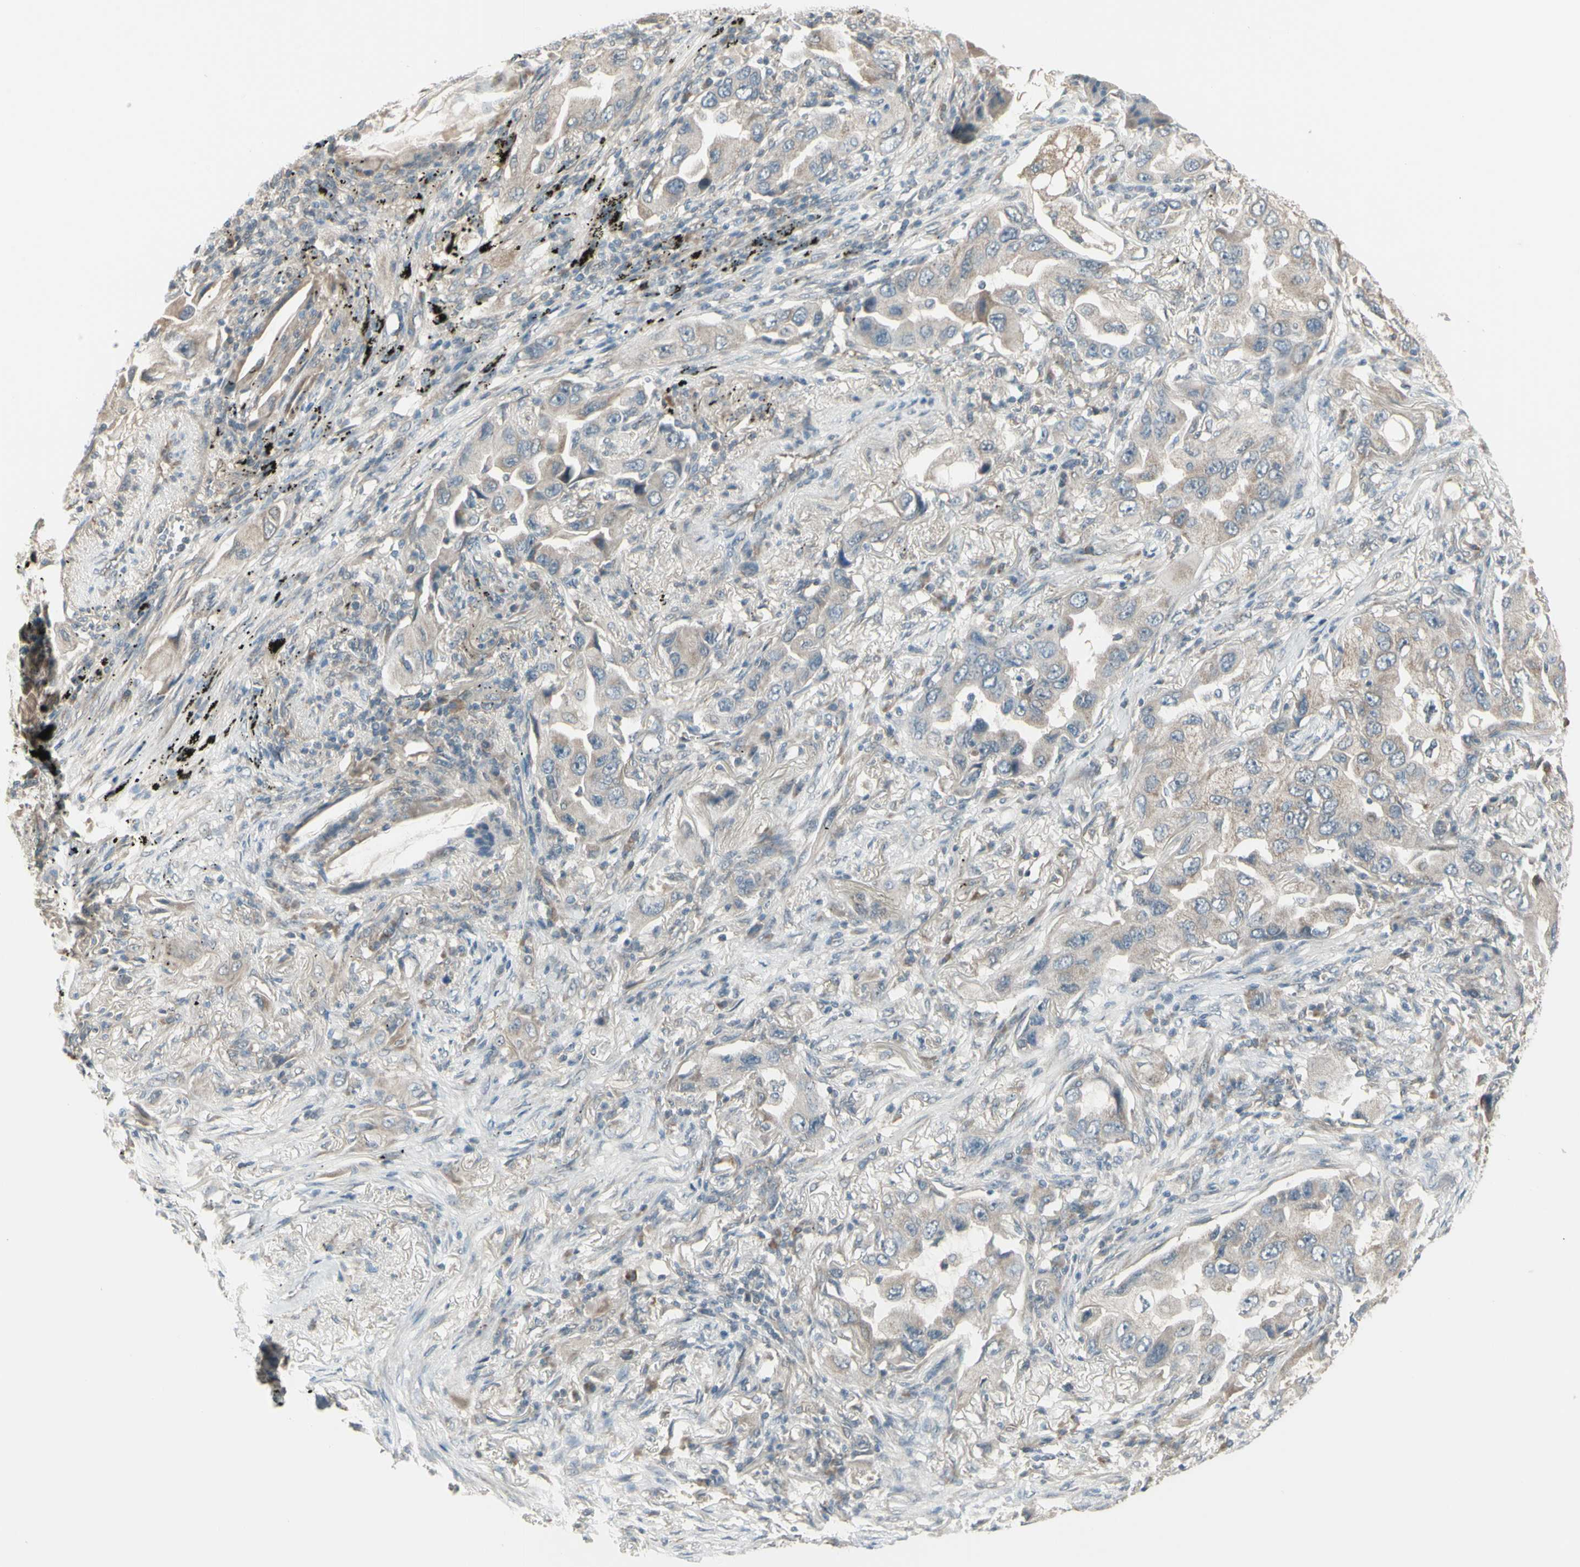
{"staining": {"intensity": "weak", "quantity": ">75%", "location": "cytoplasmic/membranous"}, "tissue": "lung cancer", "cell_type": "Tumor cells", "image_type": "cancer", "snomed": [{"axis": "morphology", "description": "Adenocarcinoma, NOS"}, {"axis": "topography", "description": "Lung"}], "caption": "This is a micrograph of immunohistochemistry staining of lung cancer, which shows weak positivity in the cytoplasmic/membranous of tumor cells.", "gene": "NAXD", "patient": {"sex": "female", "age": 65}}